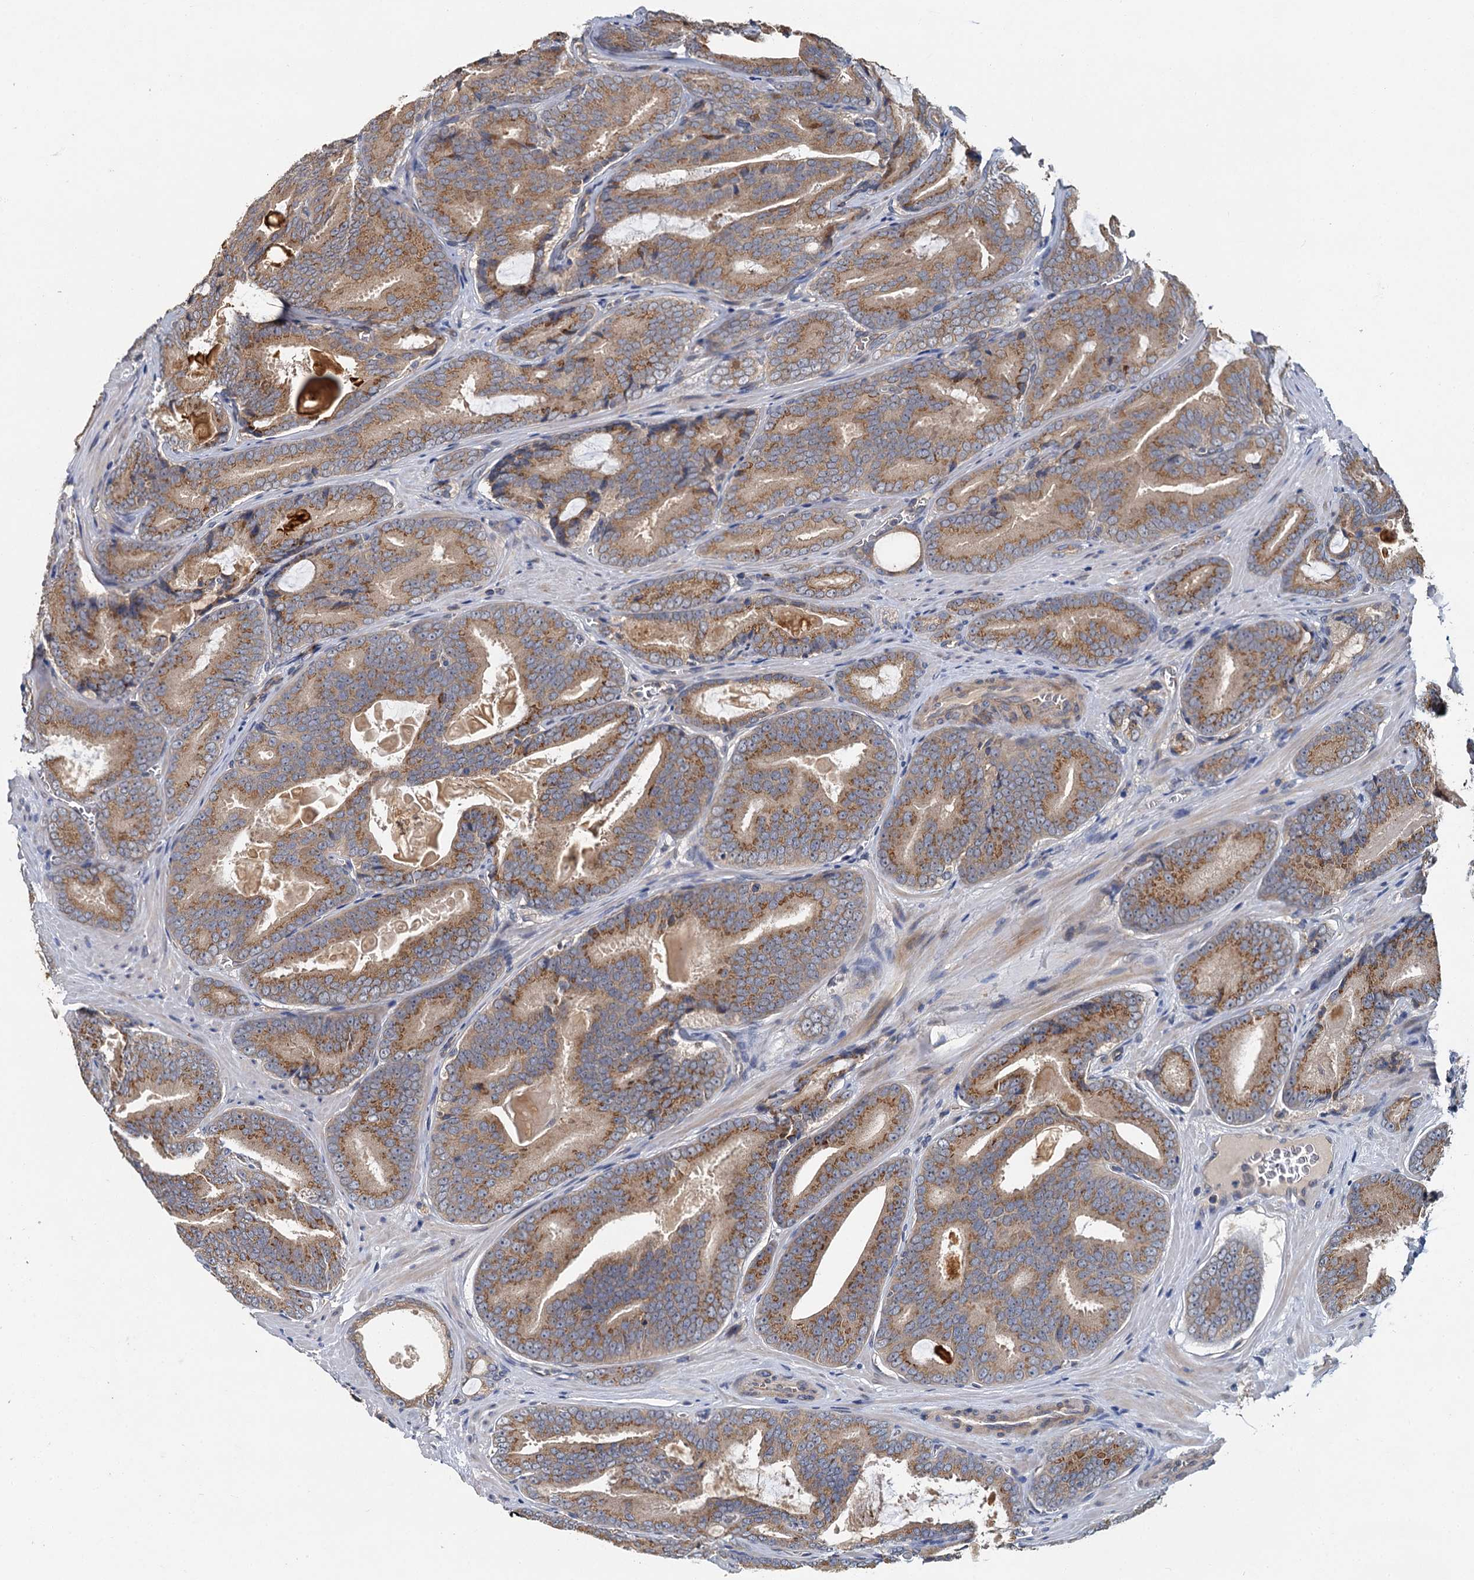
{"staining": {"intensity": "moderate", "quantity": ">75%", "location": "cytoplasmic/membranous"}, "tissue": "prostate cancer", "cell_type": "Tumor cells", "image_type": "cancer", "snomed": [{"axis": "morphology", "description": "Adenocarcinoma, High grade"}, {"axis": "topography", "description": "Prostate"}], "caption": "Brown immunohistochemical staining in human prostate cancer reveals moderate cytoplasmic/membranous expression in approximately >75% of tumor cells. The staining is performed using DAB brown chromogen to label protein expression. The nuclei are counter-stained blue using hematoxylin.", "gene": "ZNF324", "patient": {"sex": "male", "age": 66}}